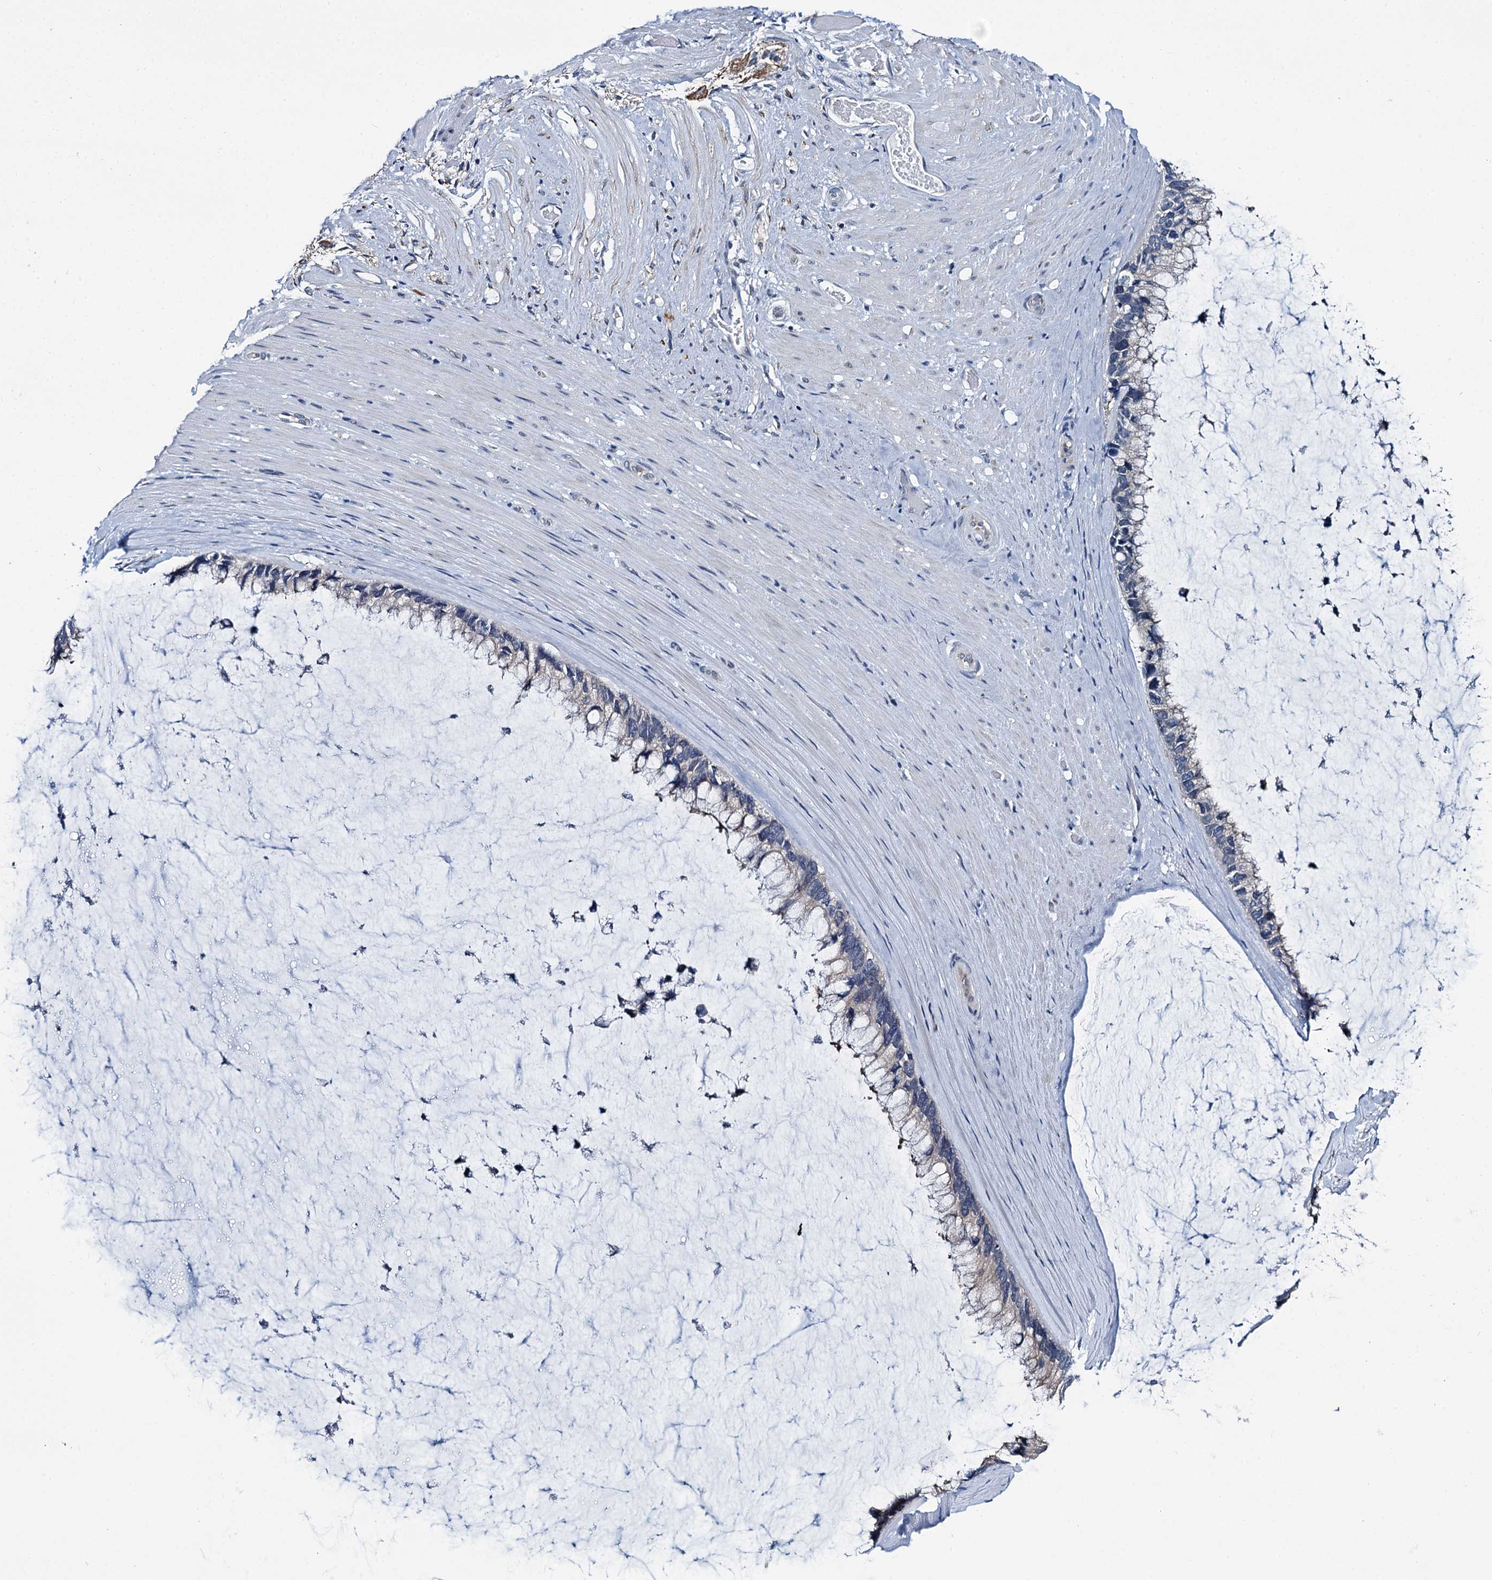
{"staining": {"intensity": "negative", "quantity": "none", "location": "none"}, "tissue": "ovarian cancer", "cell_type": "Tumor cells", "image_type": "cancer", "snomed": [{"axis": "morphology", "description": "Cystadenocarcinoma, mucinous, NOS"}, {"axis": "topography", "description": "Ovary"}], "caption": "Micrograph shows no protein positivity in tumor cells of ovarian mucinous cystadenocarcinoma tissue.", "gene": "MIOX", "patient": {"sex": "female", "age": 39}}